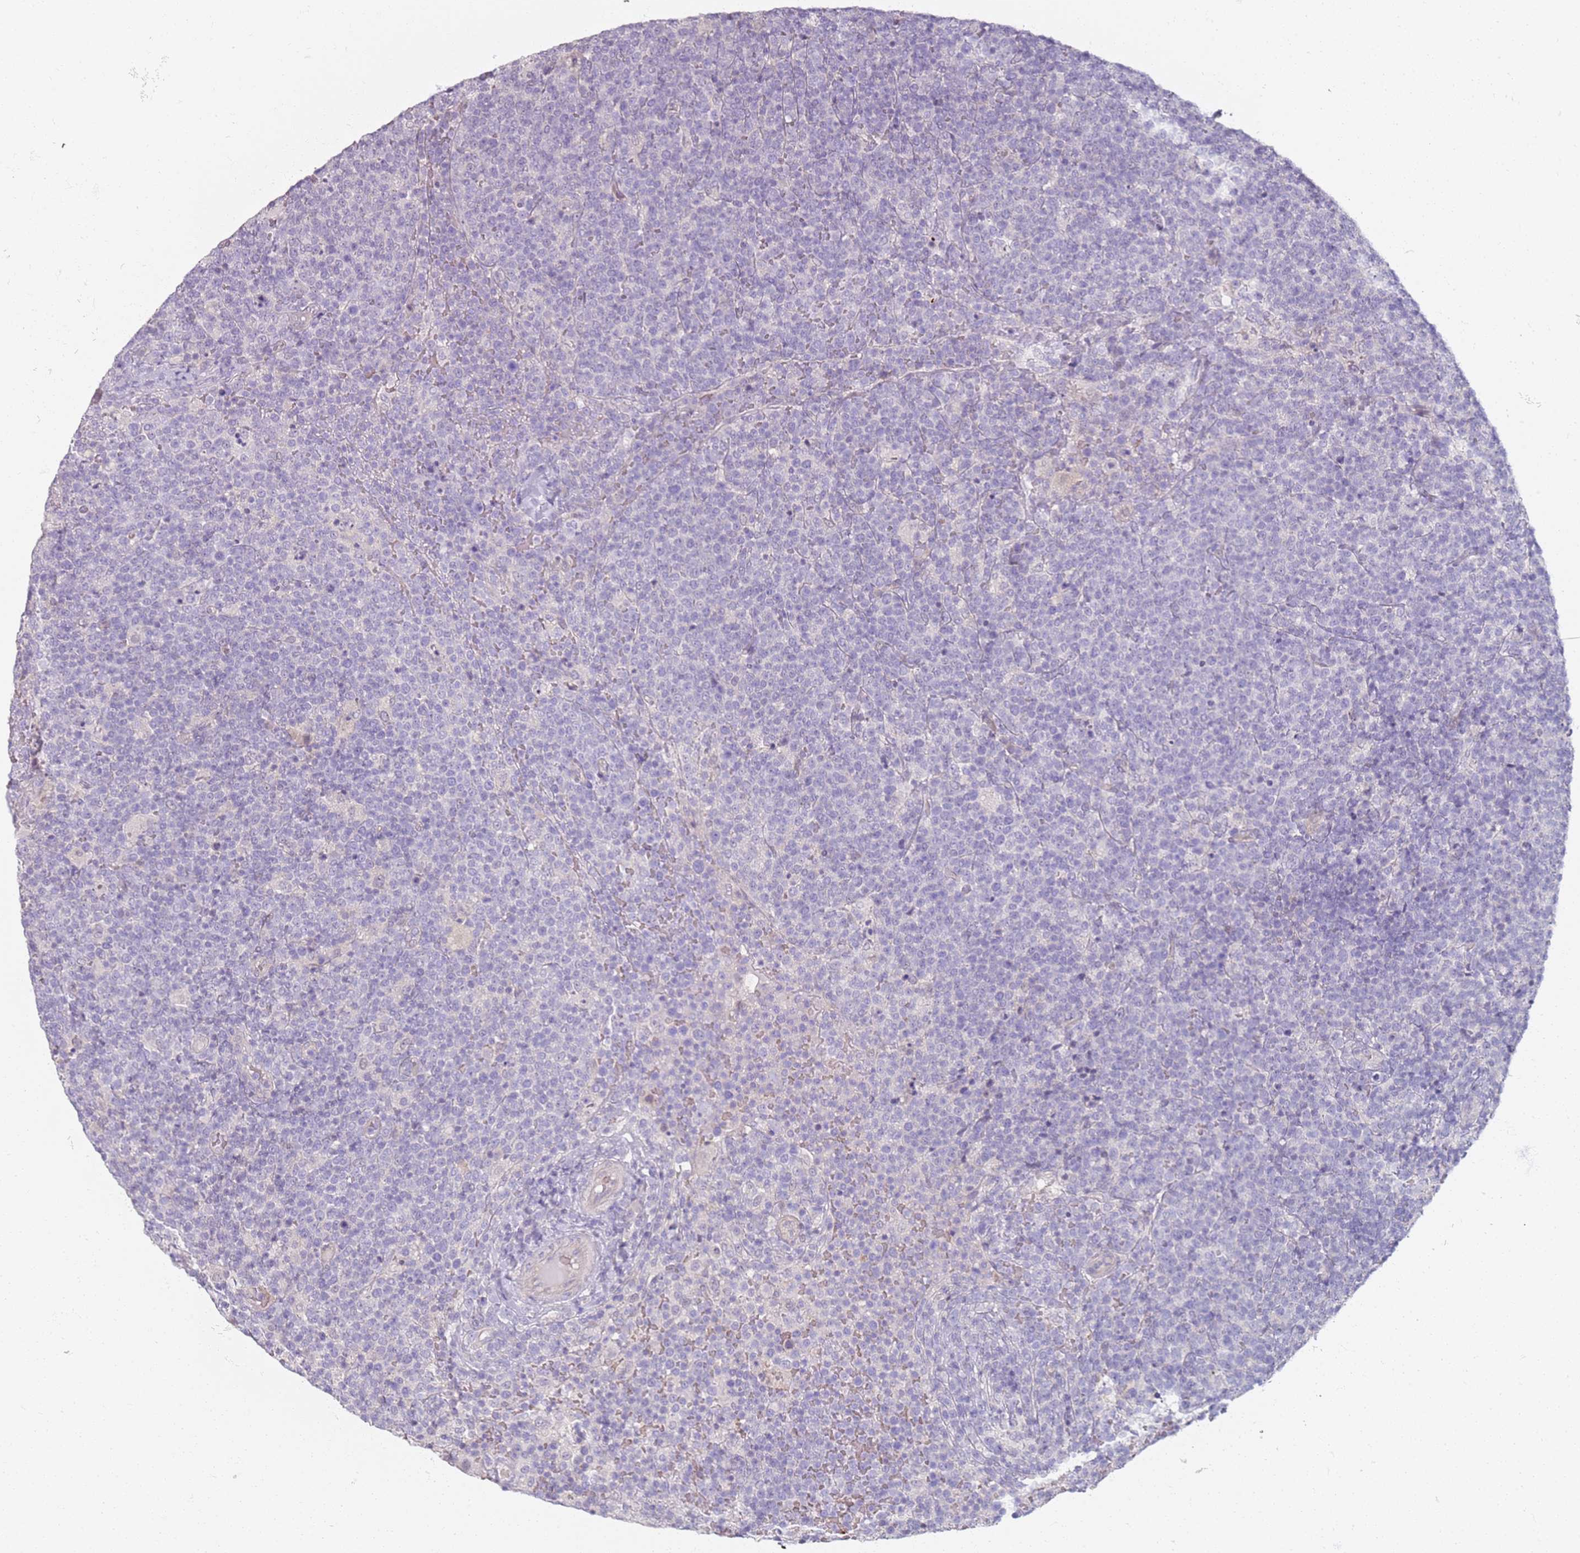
{"staining": {"intensity": "negative", "quantity": "none", "location": "none"}, "tissue": "lymphoma", "cell_type": "Tumor cells", "image_type": "cancer", "snomed": [{"axis": "morphology", "description": "Malignant lymphoma, non-Hodgkin's type, High grade"}, {"axis": "topography", "description": "Lymph node"}], "caption": "A micrograph of lymphoma stained for a protein reveals no brown staining in tumor cells.", "gene": "CD40LG", "patient": {"sex": "male", "age": 61}}